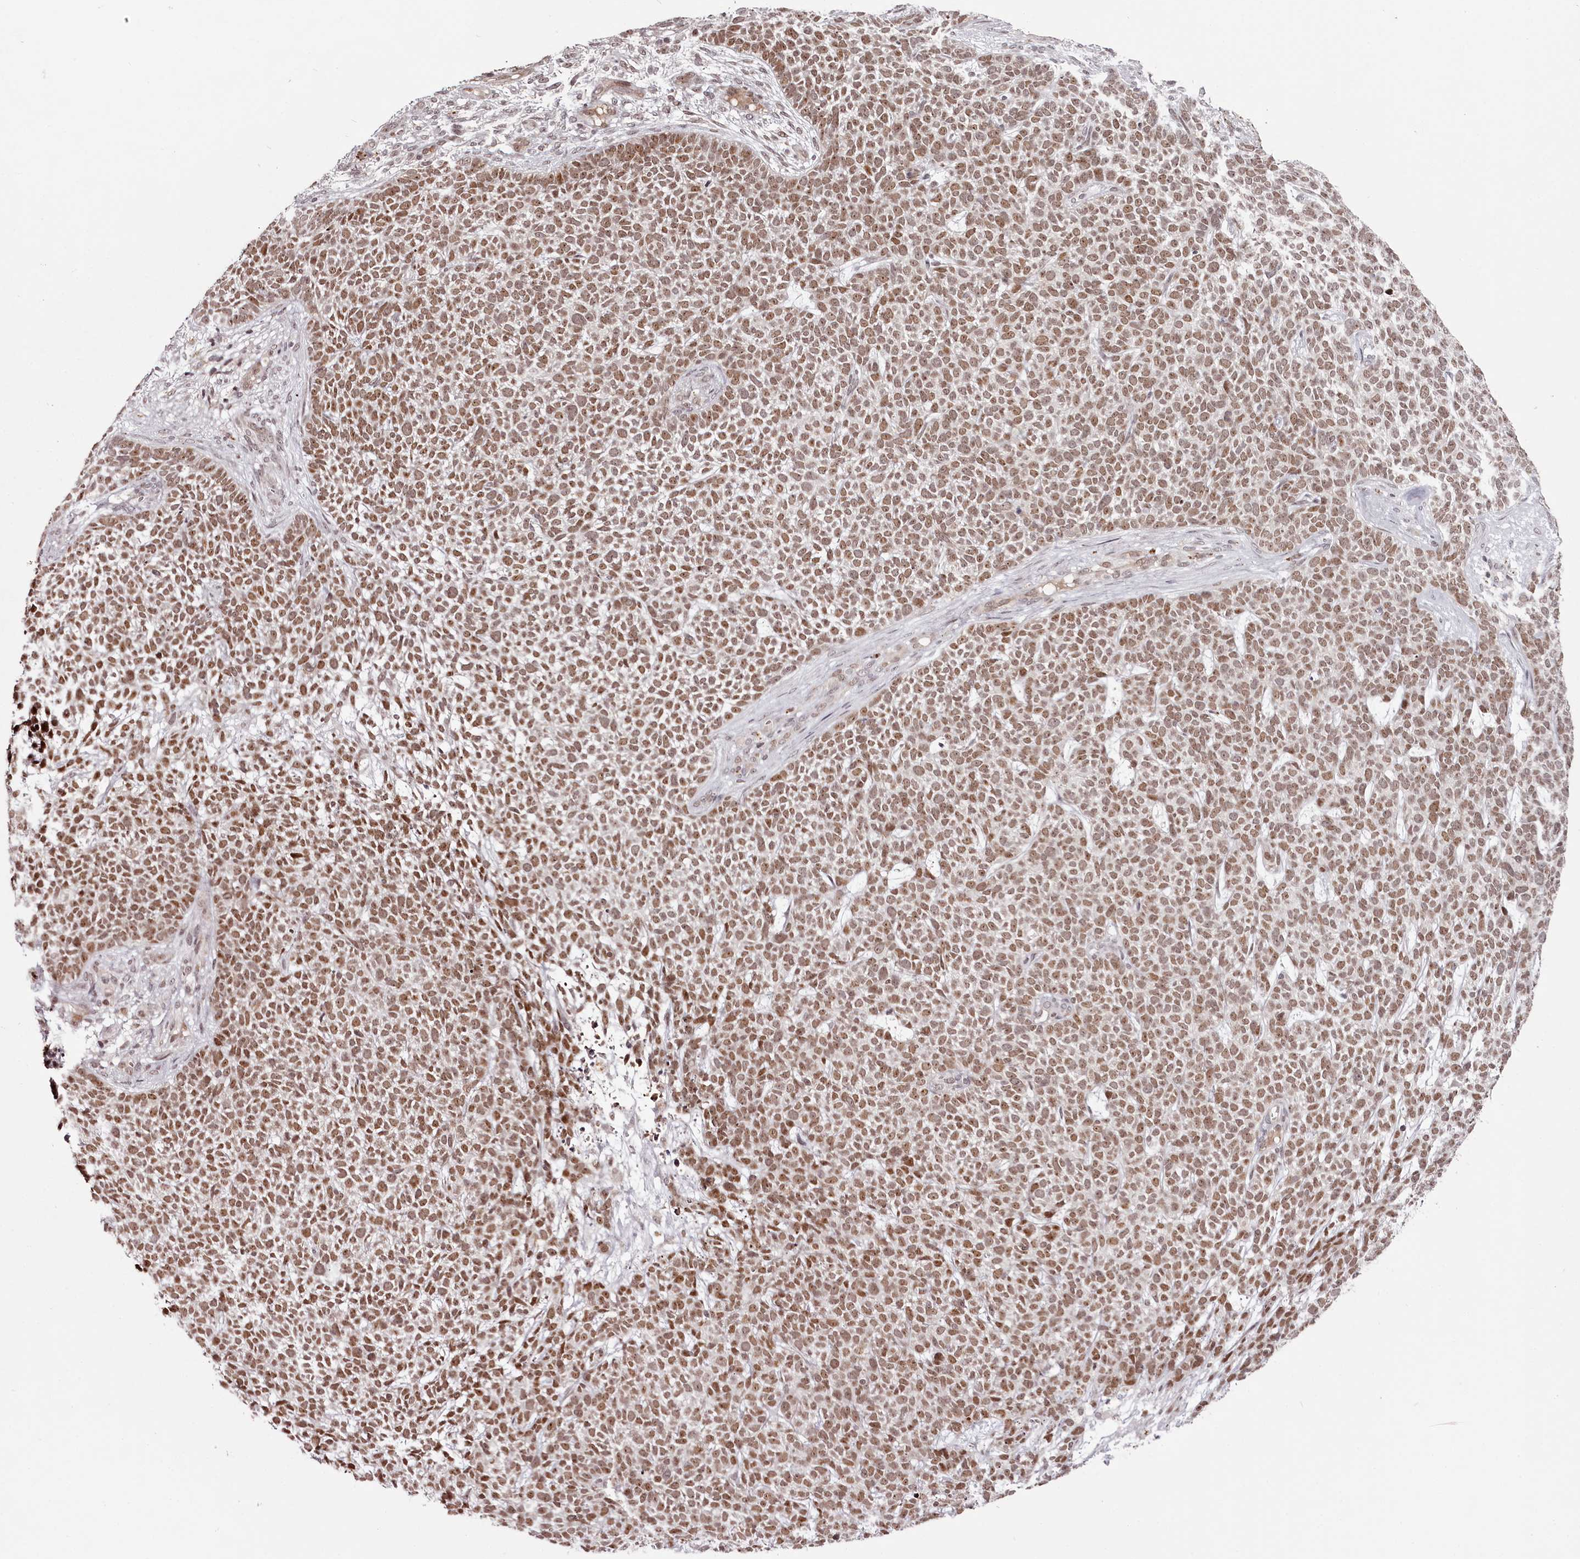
{"staining": {"intensity": "moderate", "quantity": ">75%", "location": "nuclear"}, "tissue": "skin cancer", "cell_type": "Tumor cells", "image_type": "cancer", "snomed": [{"axis": "morphology", "description": "Basal cell carcinoma"}, {"axis": "topography", "description": "Skin"}], "caption": "Tumor cells display moderate nuclear expression in about >75% of cells in skin basal cell carcinoma. (Stains: DAB in brown, nuclei in blue, Microscopy: brightfield microscopy at high magnification).", "gene": "THYN1", "patient": {"sex": "female", "age": 84}}